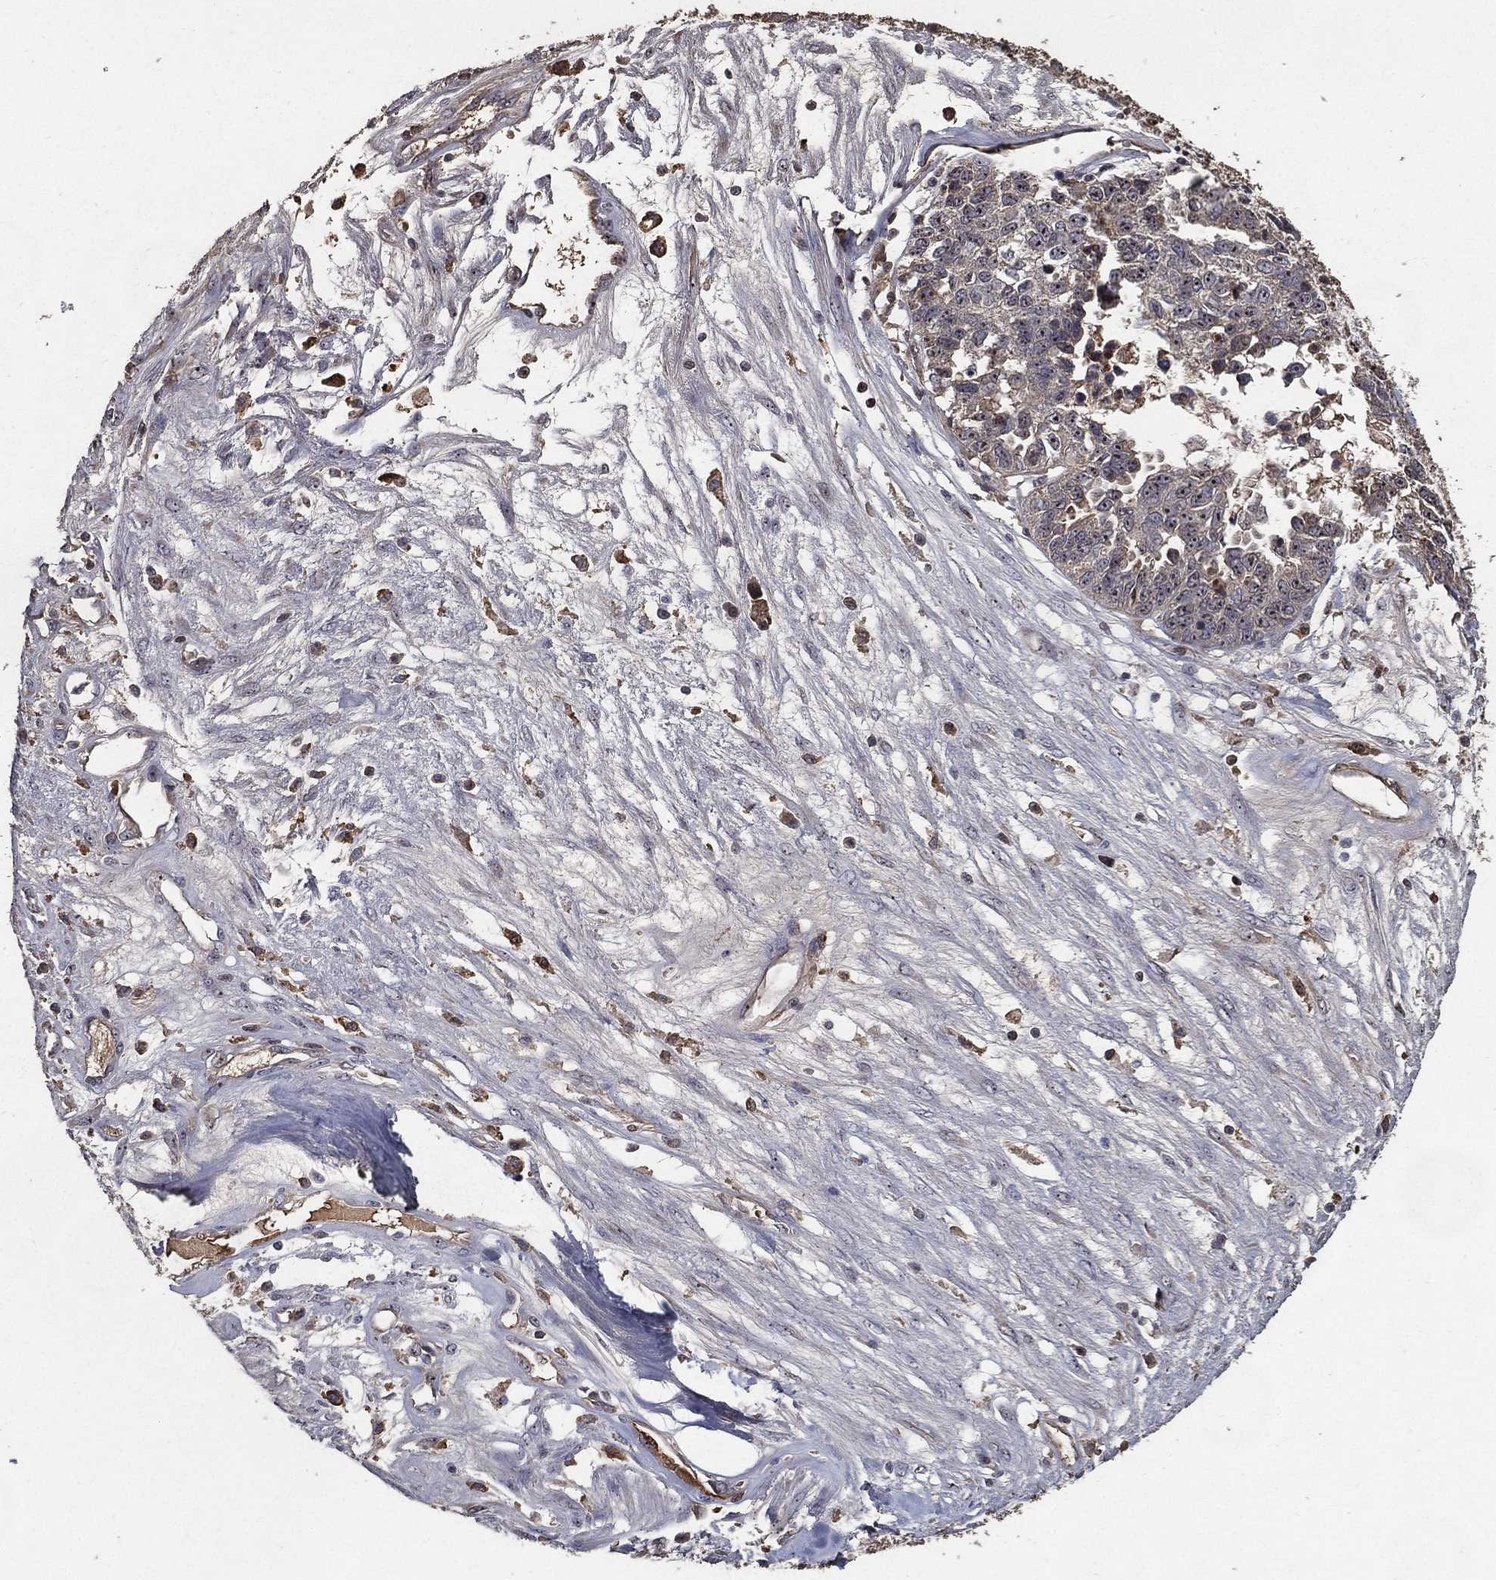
{"staining": {"intensity": "negative", "quantity": "none", "location": "none"}, "tissue": "ovarian cancer", "cell_type": "Tumor cells", "image_type": "cancer", "snomed": [{"axis": "morphology", "description": "Cystadenocarcinoma, serous, NOS"}, {"axis": "topography", "description": "Ovary"}], "caption": "The IHC image has no significant expression in tumor cells of ovarian cancer tissue.", "gene": "EFNA1", "patient": {"sex": "female", "age": 87}}